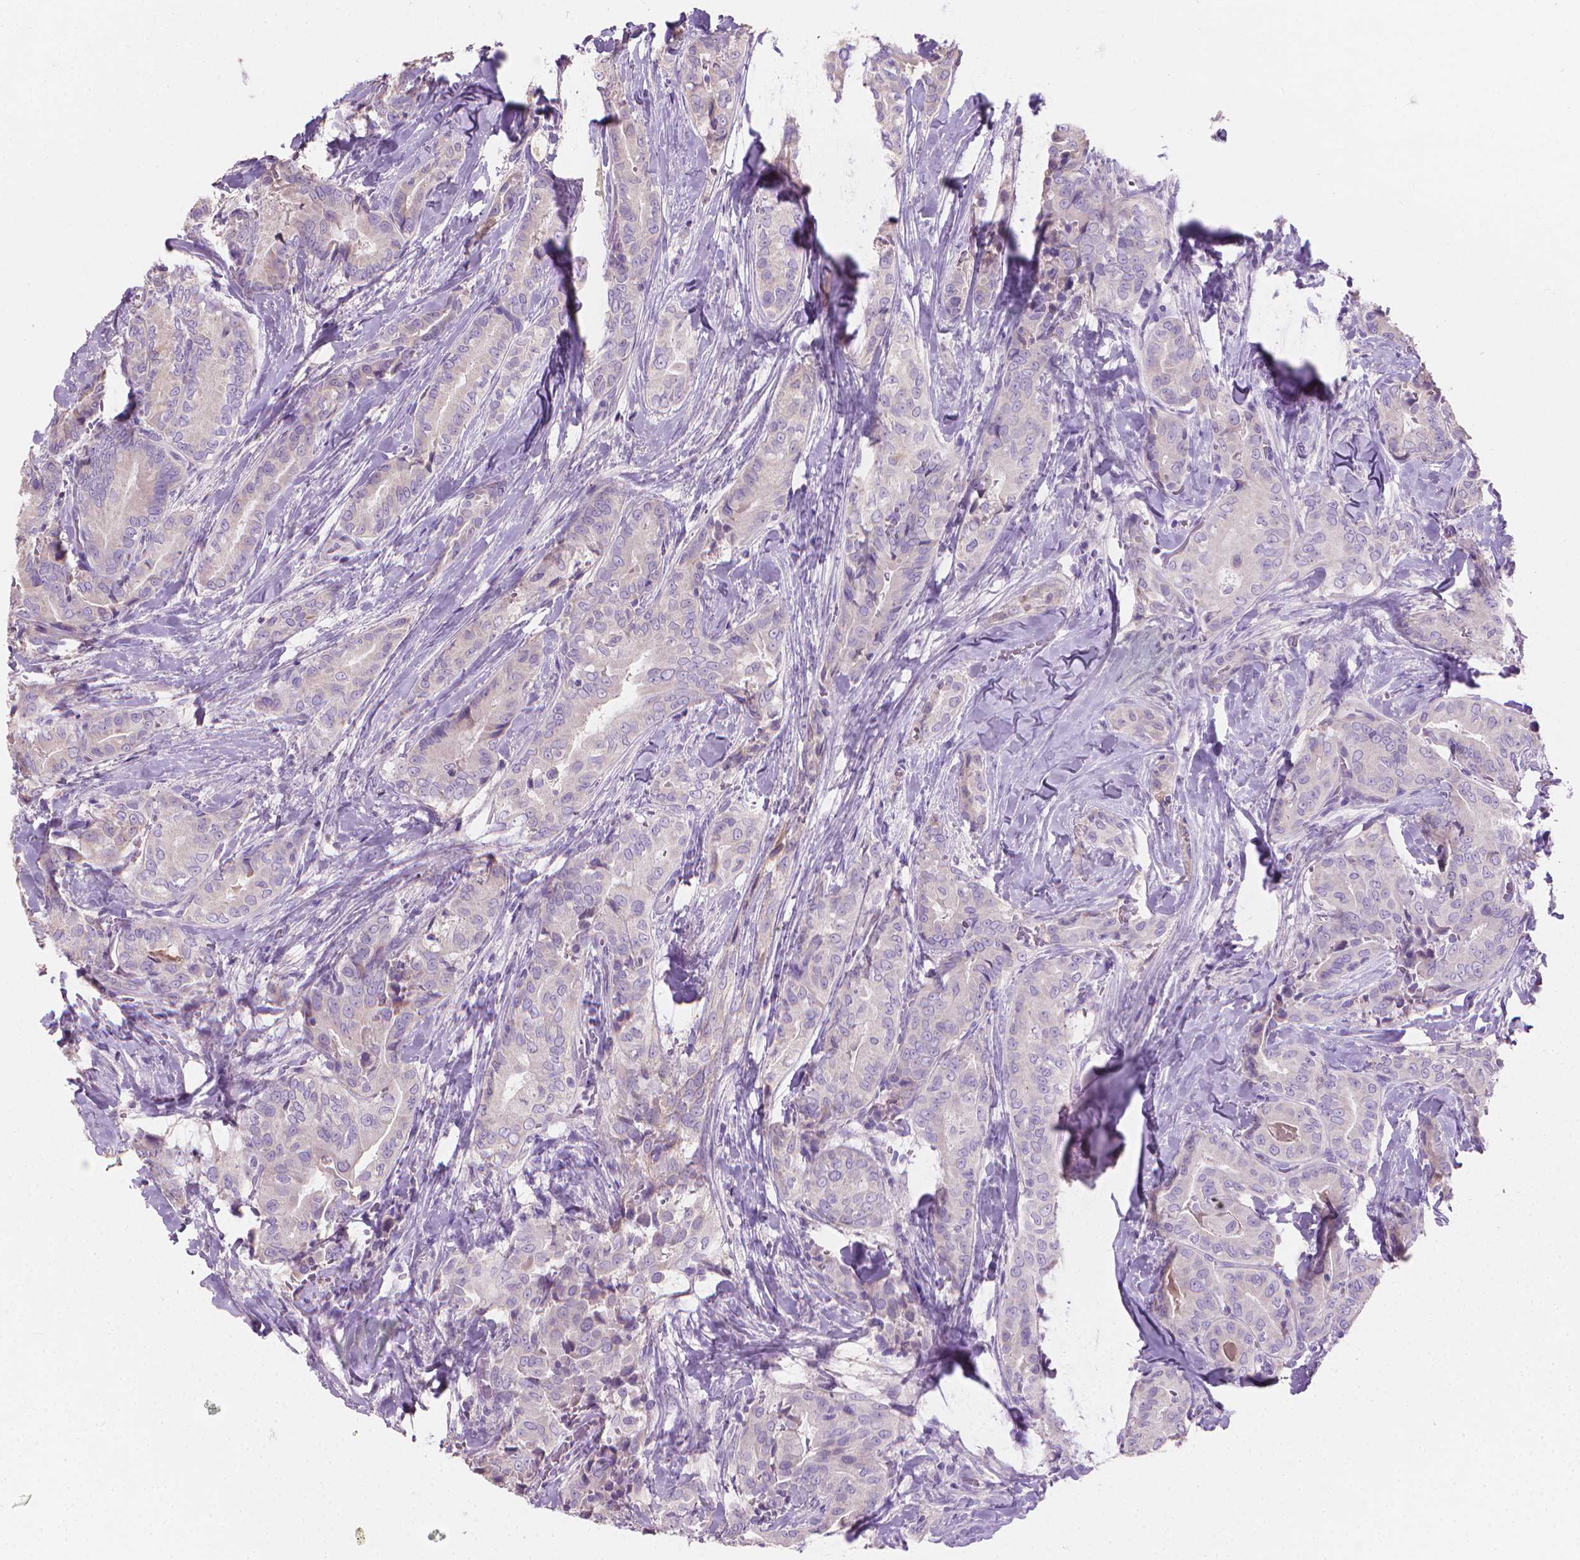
{"staining": {"intensity": "negative", "quantity": "none", "location": "none"}, "tissue": "thyroid cancer", "cell_type": "Tumor cells", "image_type": "cancer", "snomed": [{"axis": "morphology", "description": "Papillary adenocarcinoma, NOS"}, {"axis": "topography", "description": "Thyroid gland"}], "caption": "Immunohistochemical staining of human thyroid cancer (papillary adenocarcinoma) shows no significant staining in tumor cells.", "gene": "CABCOCO1", "patient": {"sex": "male", "age": 61}}